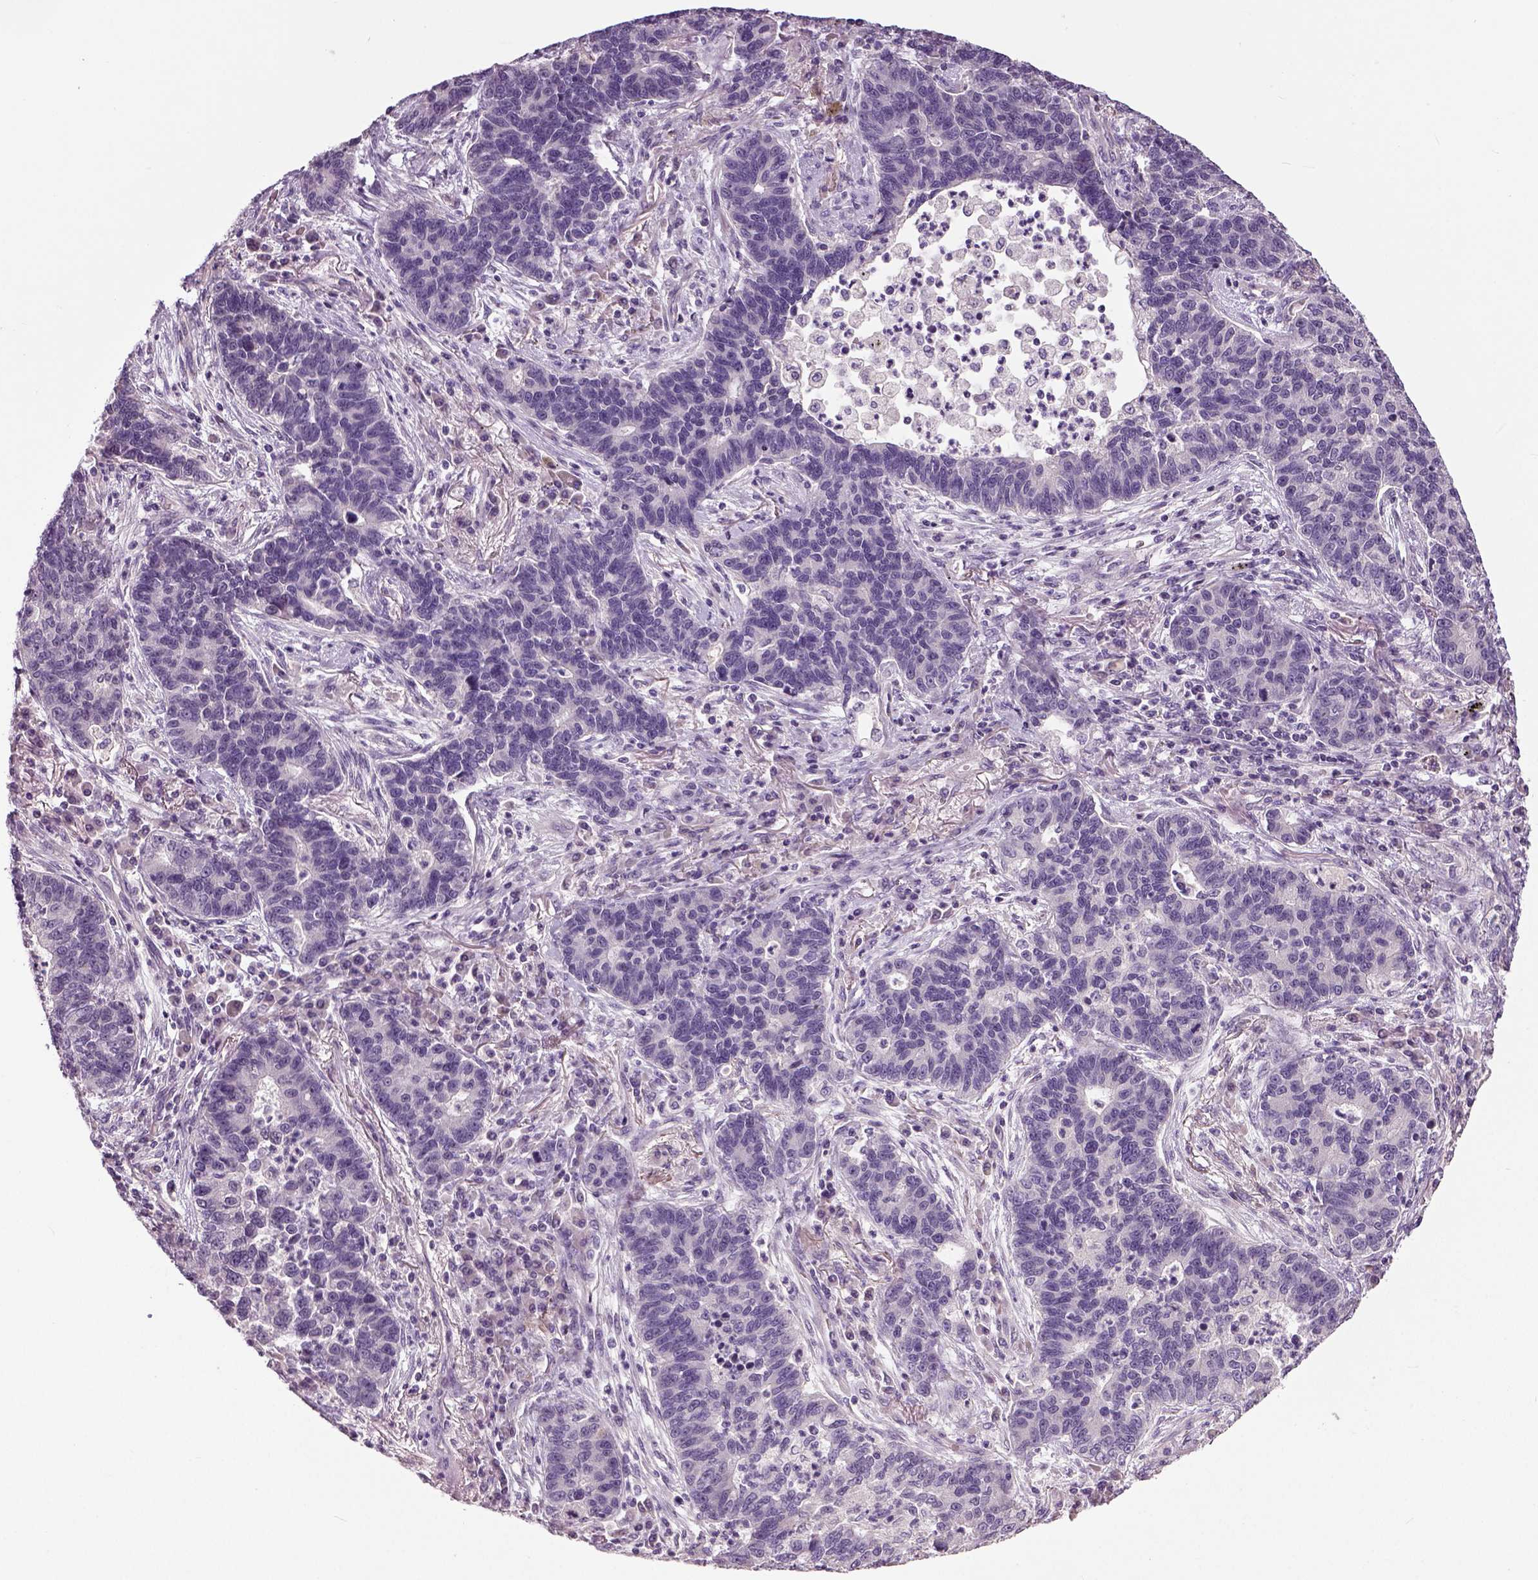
{"staining": {"intensity": "negative", "quantity": "none", "location": "none"}, "tissue": "lung cancer", "cell_type": "Tumor cells", "image_type": "cancer", "snomed": [{"axis": "morphology", "description": "Adenocarcinoma, NOS"}, {"axis": "topography", "description": "Lung"}], "caption": "A high-resolution histopathology image shows immunohistochemistry (IHC) staining of lung cancer, which displays no significant positivity in tumor cells. (Immunohistochemistry, brightfield microscopy, high magnification).", "gene": "NECAB1", "patient": {"sex": "female", "age": 57}}